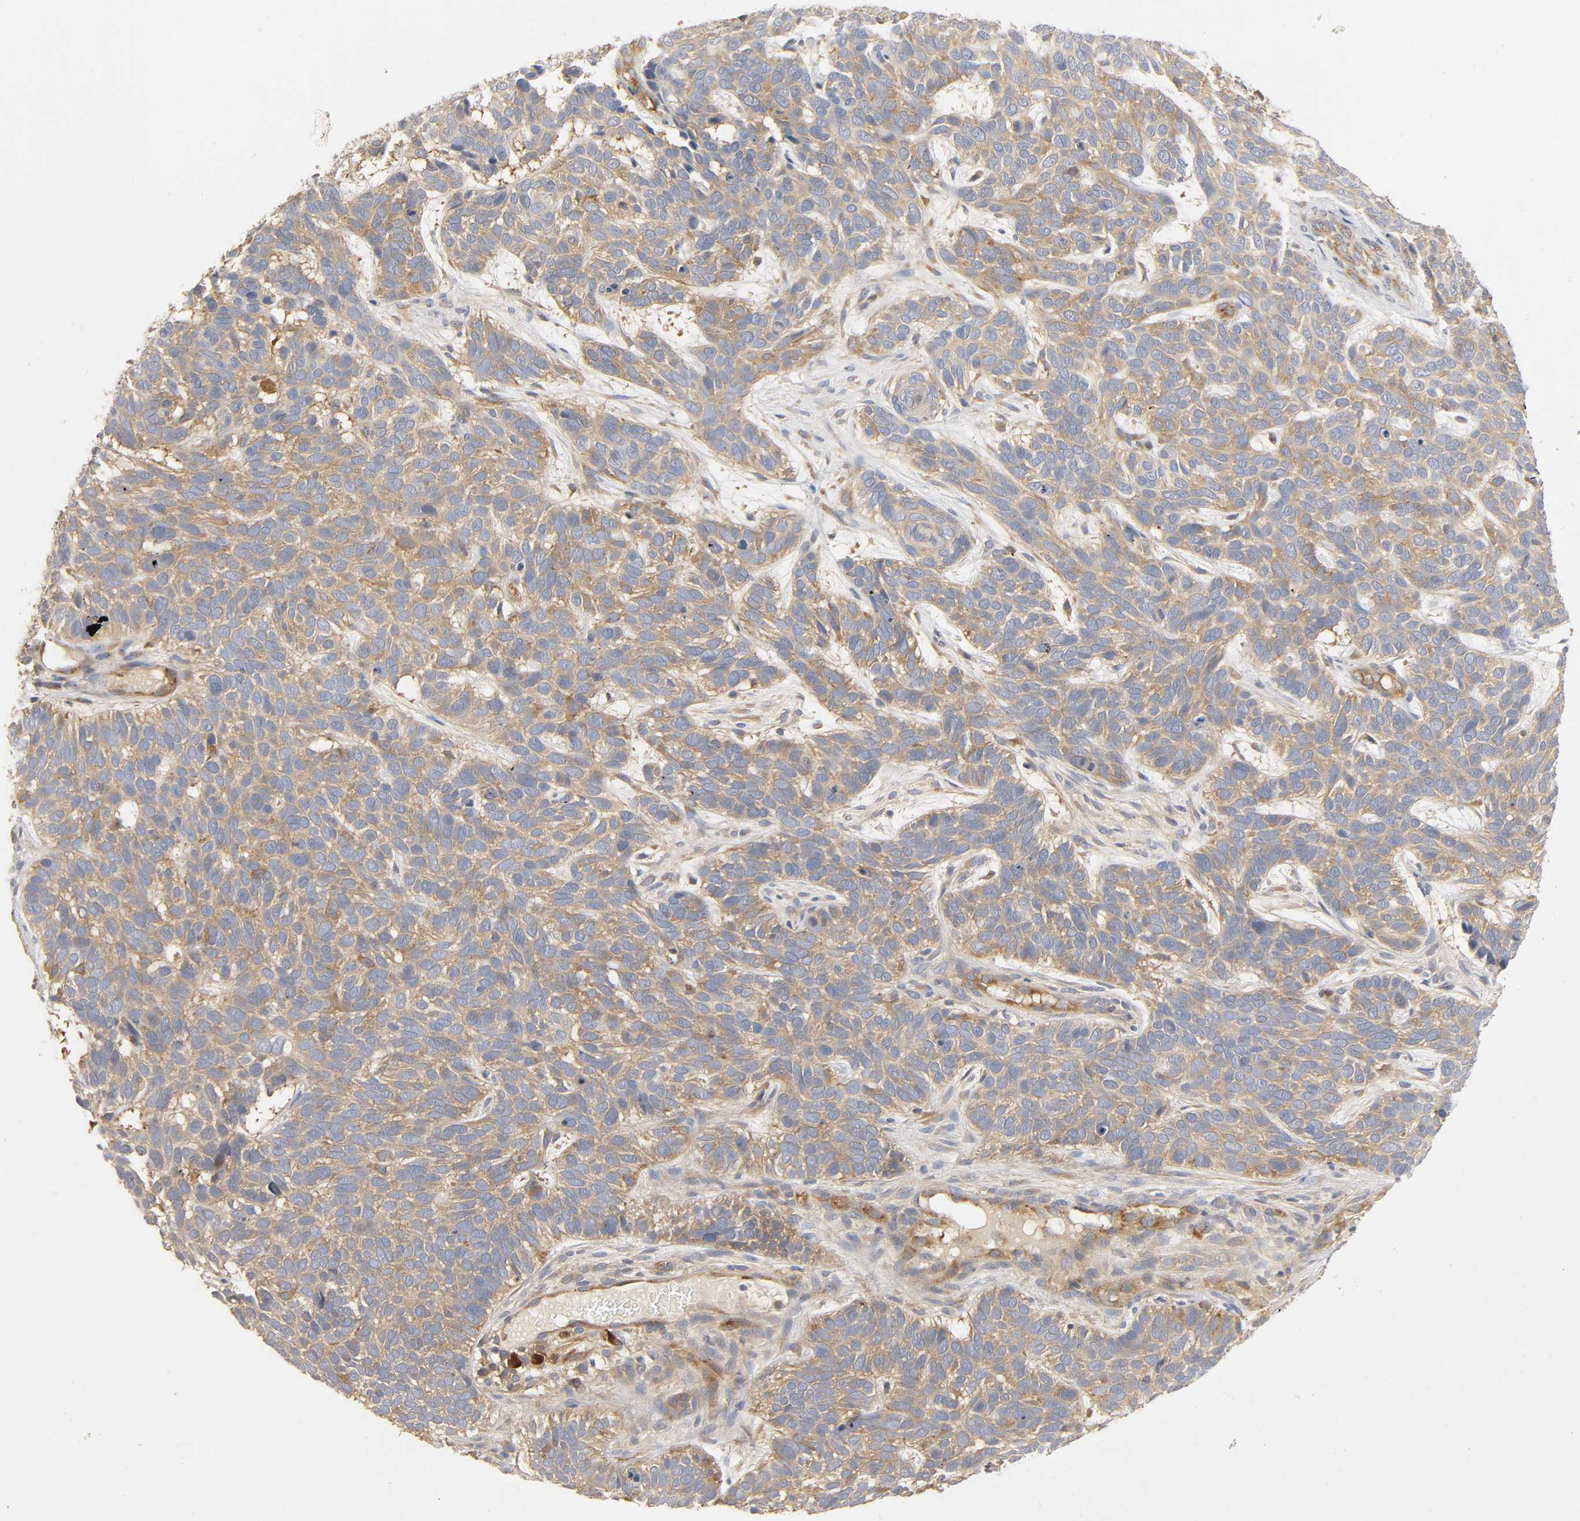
{"staining": {"intensity": "weak", "quantity": ">75%", "location": "cytoplasmic/membranous"}, "tissue": "skin cancer", "cell_type": "Tumor cells", "image_type": "cancer", "snomed": [{"axis": "morphology", "description": "Basal cell carcinoma"}, {"axis": "topography", "description": "Skin"}], "caption": "Immunohistochemistry micrograph of skin cancer stained for a protein (brown), which shows low levels of weak cytoplasmic/membranous positivity in about >75% of tumor cells.", "gene": "SCHIP1", "patient": {"sex": "male", "age": 87}}